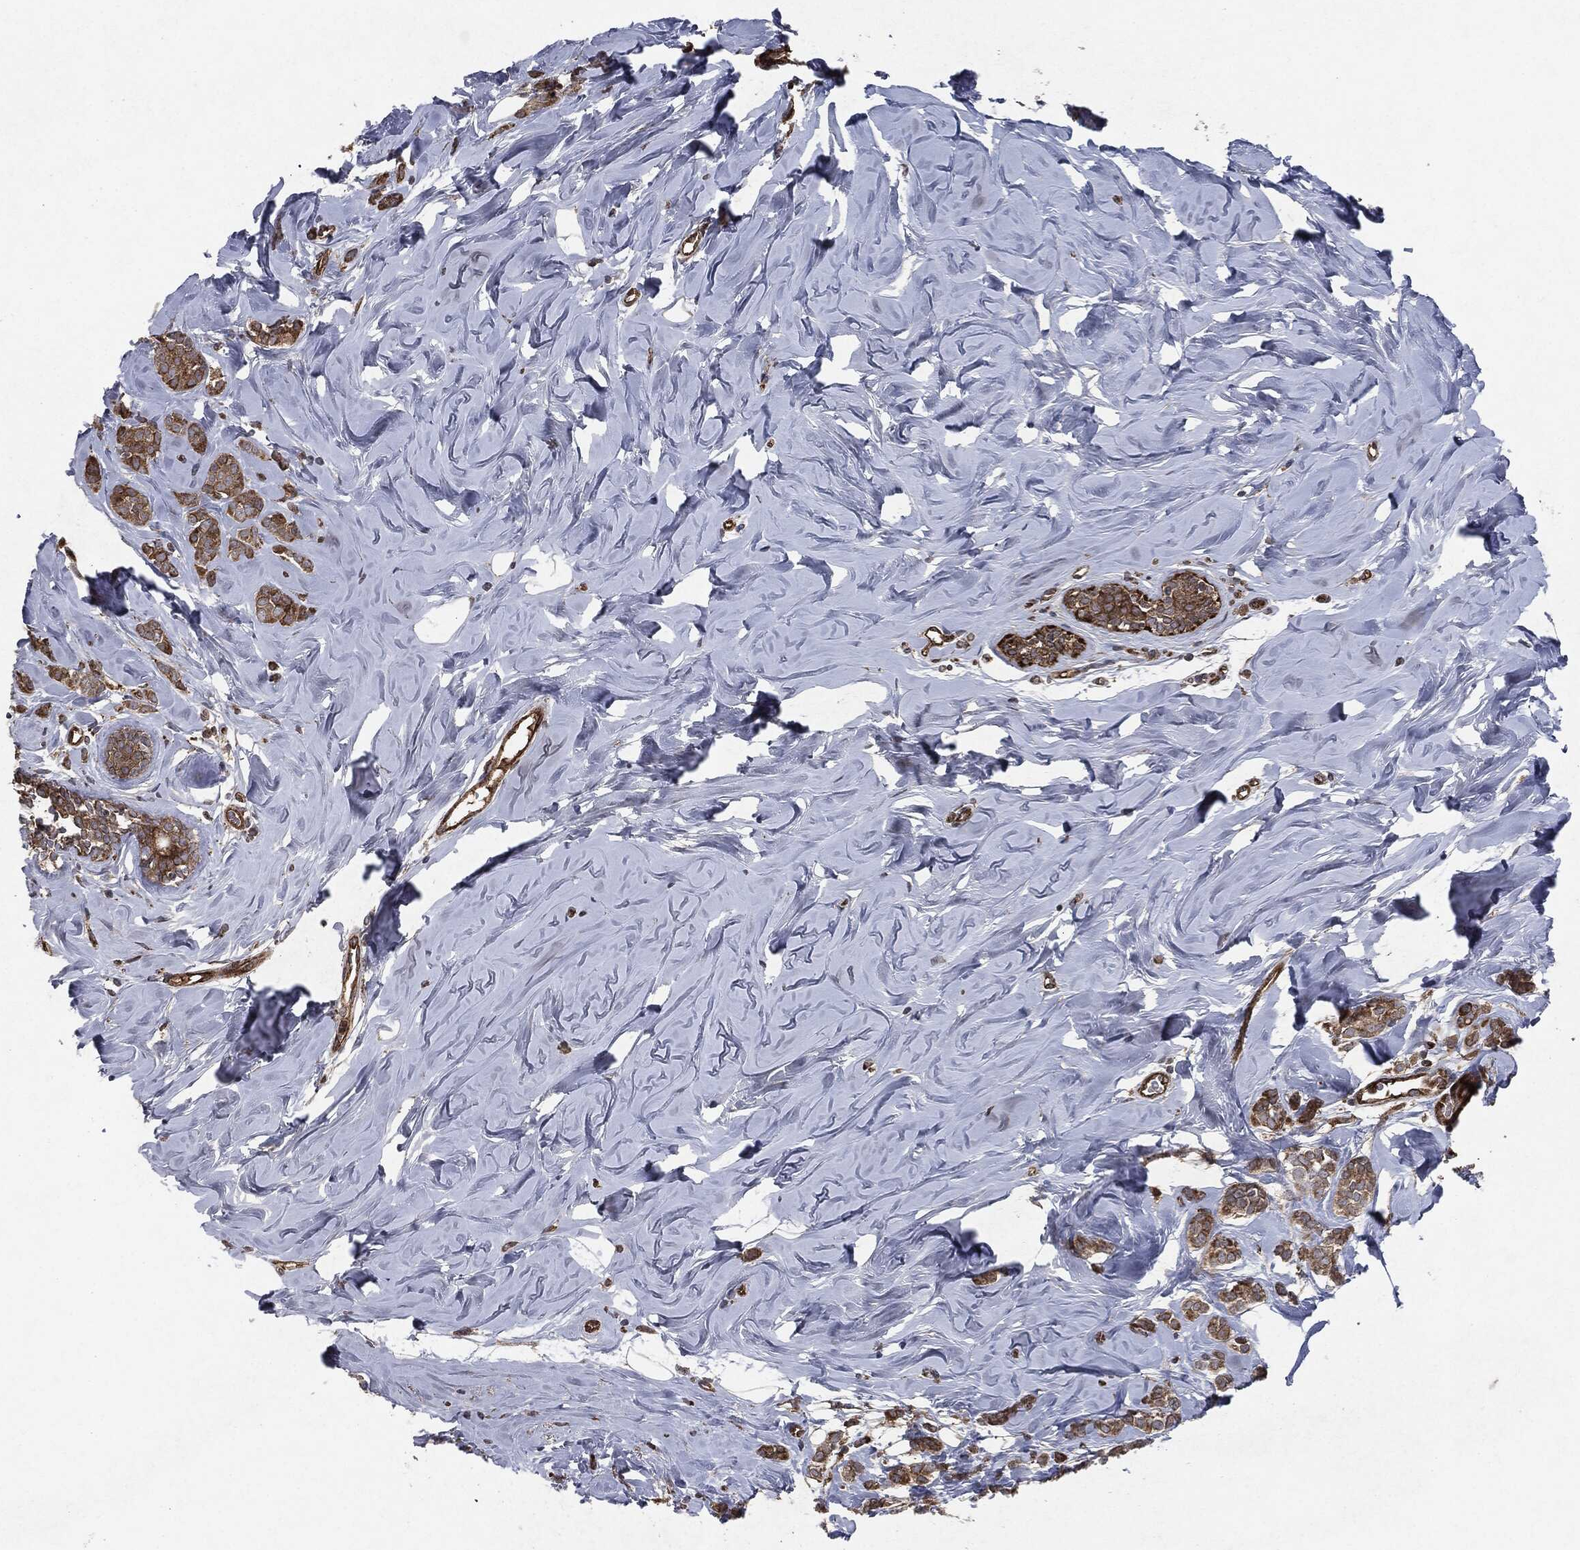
{"staining": {"intensity": "strong", "quantity": "25%-75%", "location": "cytoplasmic/membranous"}, "tissue": "breast cancer", "cell_type": "Tumor cells", "image_type": "cancer", "snomed": [{"axis": "morphology", "description": "Lobular carcinoma"}, {"axis": "topography", "description": "Breast"}], "caption": "Tumor cells show strong cytoplasmic/membranous expression in approximately 25%-75% of cells in lobular carcinoma (breast).", "gene": "RAF1", "patient": {"sex": "female", "age": 49}}